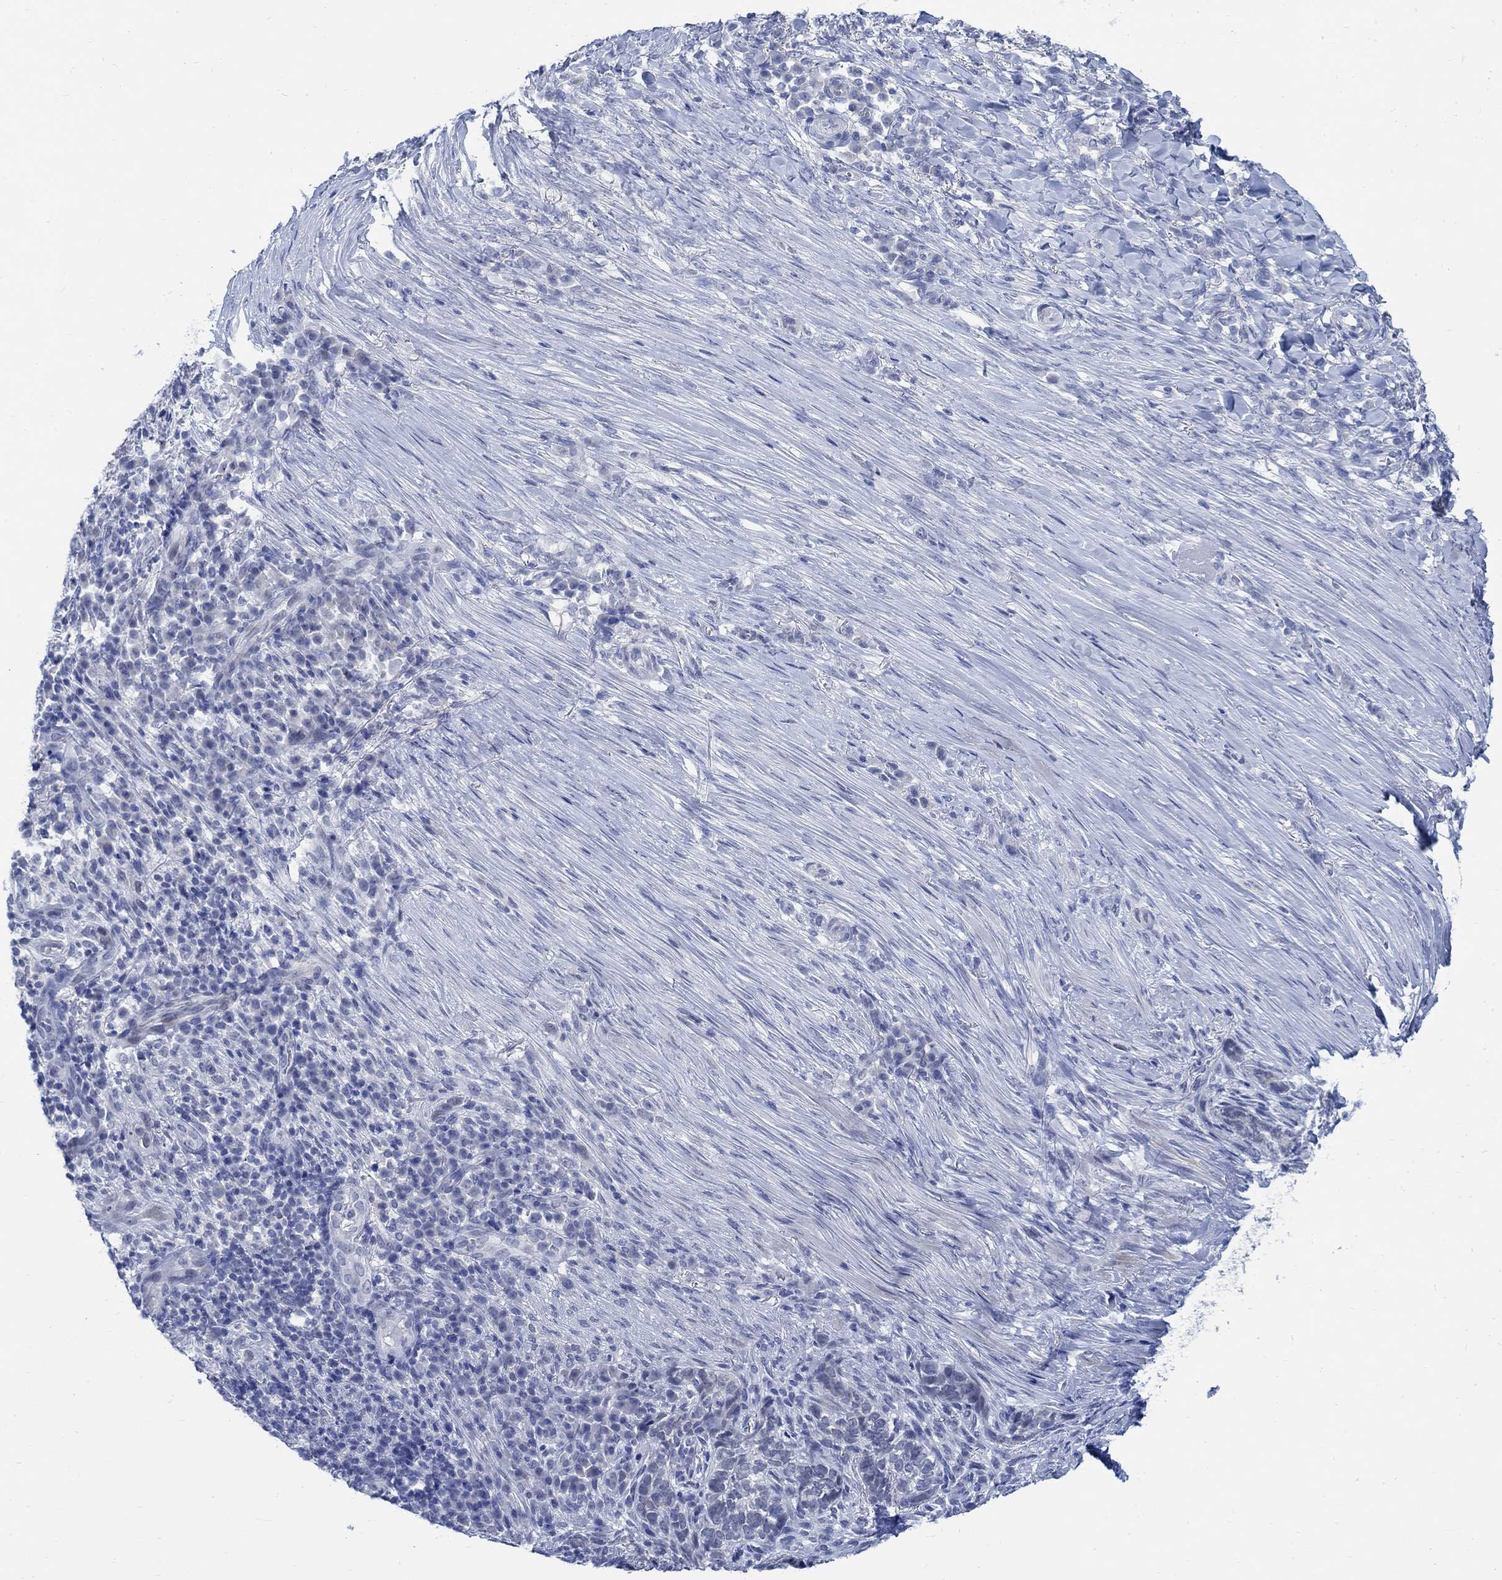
{"staining": {"intensity": "negative", "quantity": "none", "location": "none"}, "tissue": "skin cancer", "cell_type": "Tumor cells", "image_type": "cancer", "snomed": [{"axis": "morphology", "description": "Basal cell carcinoma"}, {"axis": "topography", "description": "Skin"}], "caption": "This is an immunohistochemistry (IHC) histopathology image of skin cancer. There is no staining in tumor cells.", "gene": "CAMK2N1", "patient": {"sex": "female", "age": 69}}